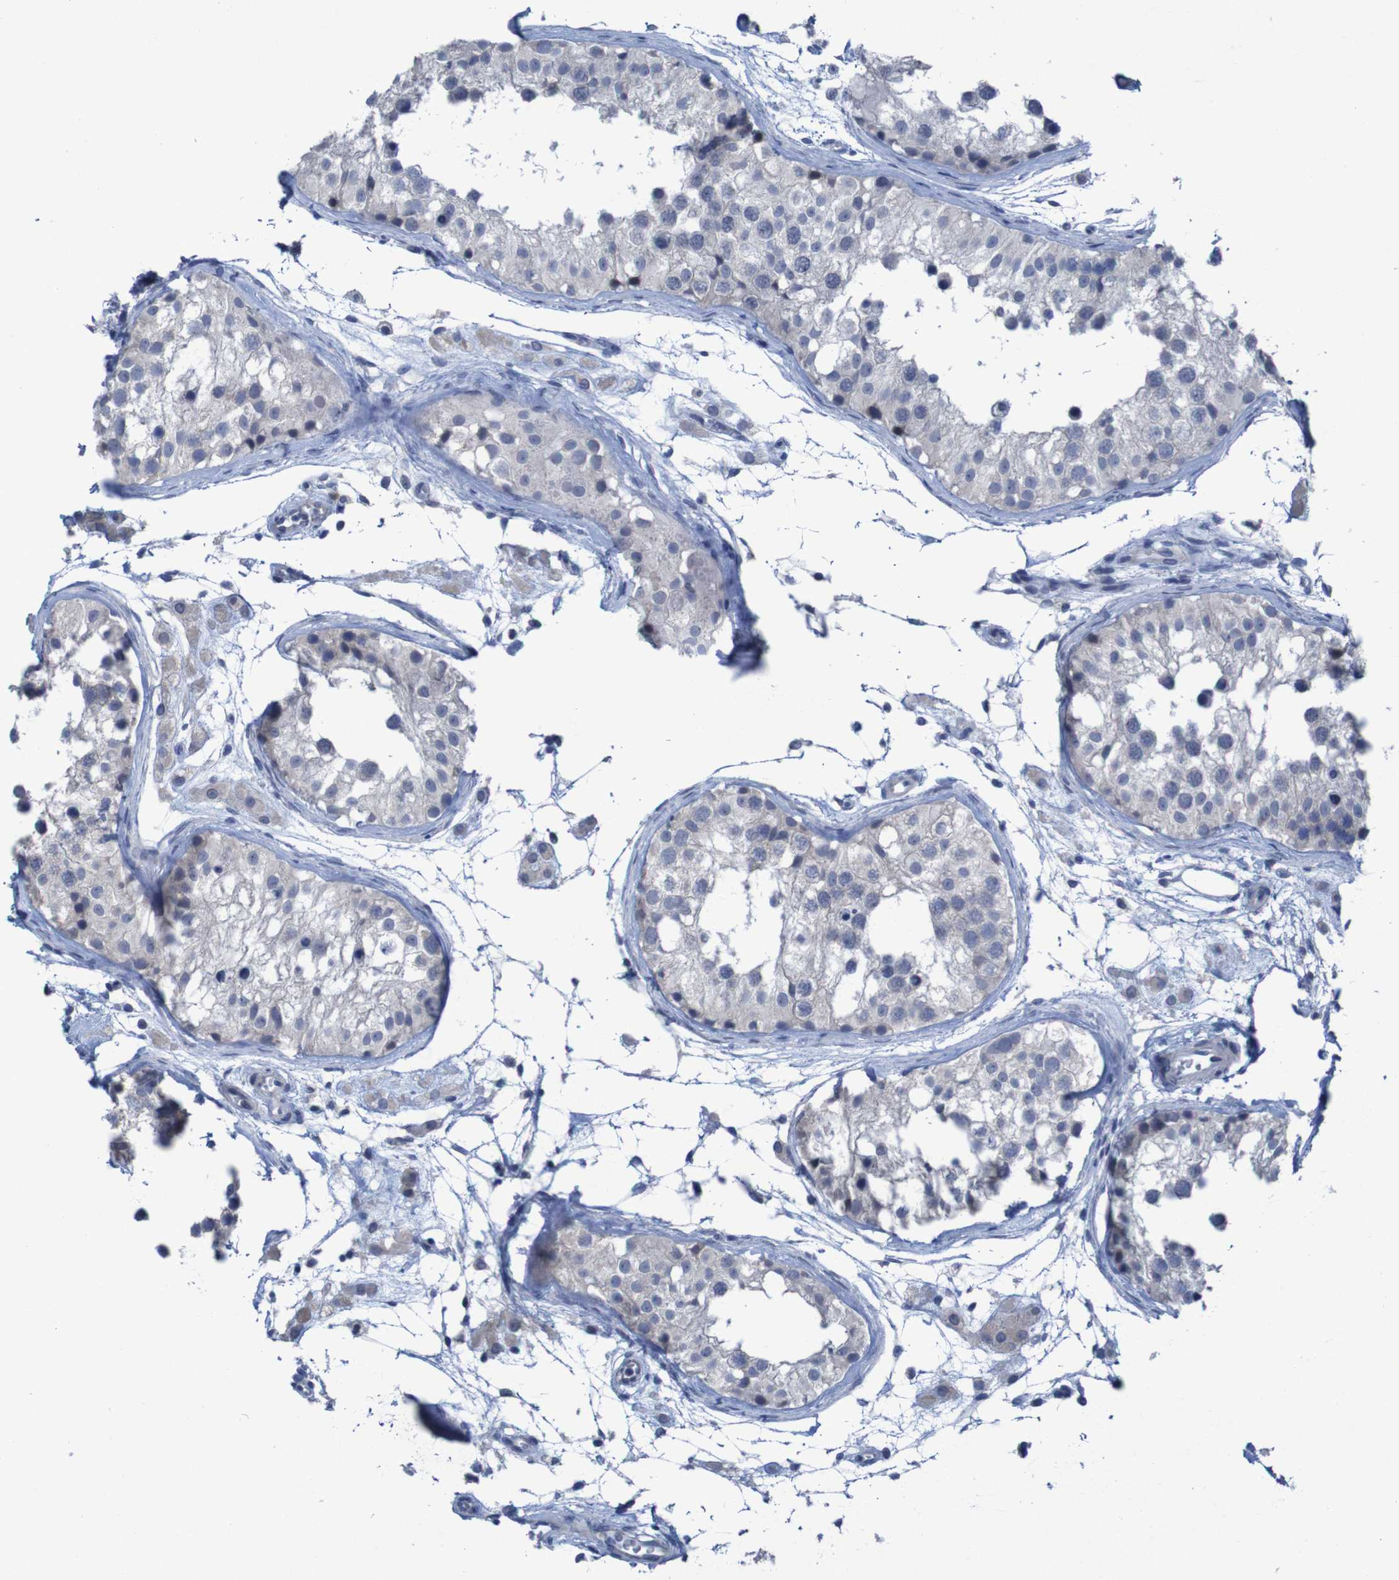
{"staining": {"intensity": "weak", "quantity": "<25%", "location": "cytoplasmic/membranous"}, "tissue": "testis", "cell_type": "Cells in seminiferous ducts", "image_type": "normal", "snomed": [{"axis": "morphology", "description": "Normal tissue, NOS"}, {"axis": "morphology", "description": "Adenocarcinoma, metastatic, NOS"}, {"axis": "topography", "description": "Testis"}], "caption": "Immunohistochemical staining of unremarkable human testis displays no significant staining in cells in seminiferous ducts.", "gene": "CLDN18", "patient": {"sex": "male", "age": 26}}